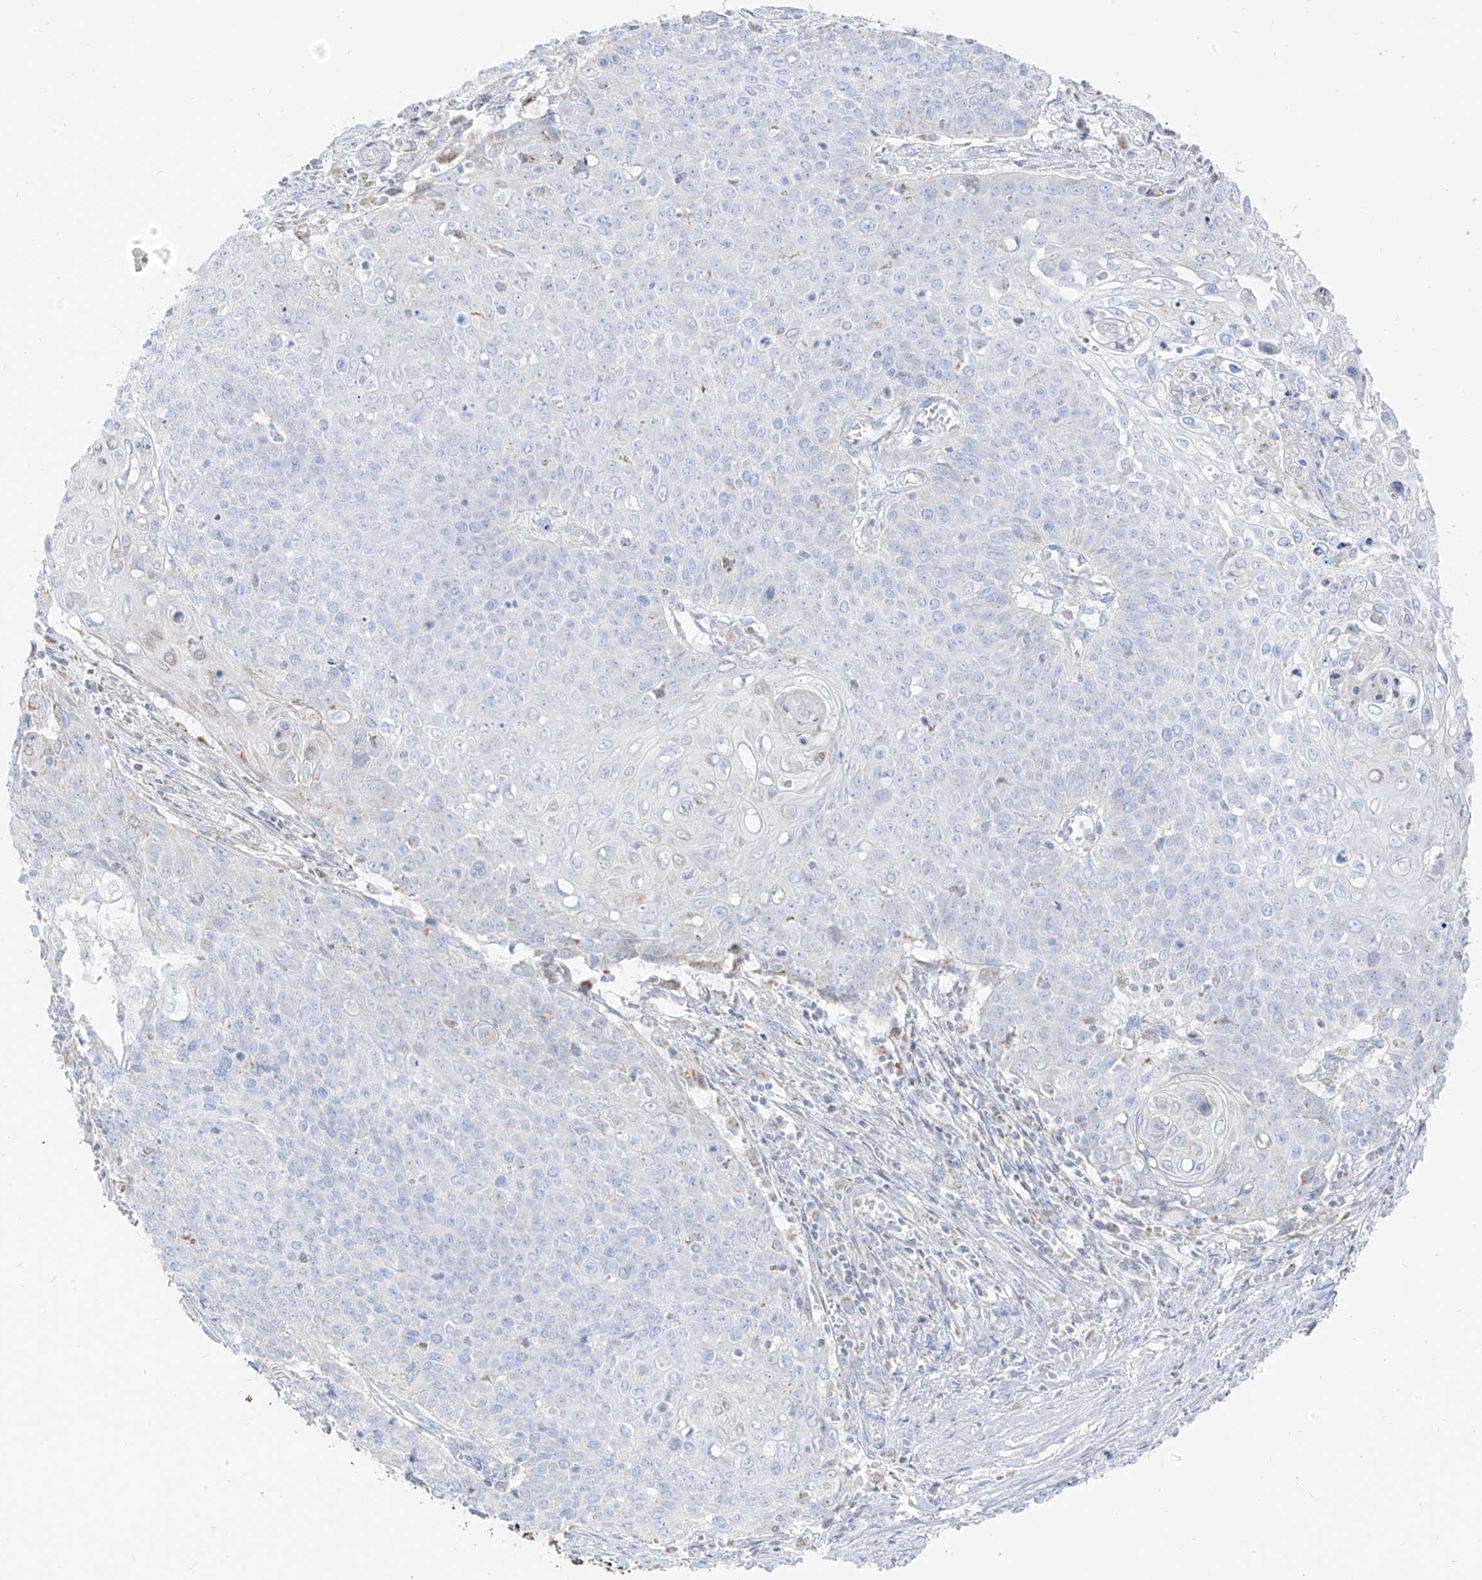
{"staining": {"intensity": "negative", "quantity": "none", "location": "none"}, "tissue": "cervical cancer", "cell_type": "Tumor cells", "image_type": "cancer", "snomed": [{"axis": "morphology", "description": "Squamous cell carcinoma, NOS"}, {"axis": "topography", "description": "Cervix"}], "caption": "High magnification brightfield microscopy of squamous cell carcinoma (cervical) stained with DAB (3,3'-diaminobenzidine) (brown) and counterstained with hematoxylin (blue): tumor cells show no significant positivity.", "gene": "ETHE1", "patient": {"sex": "female", "age": 39}}